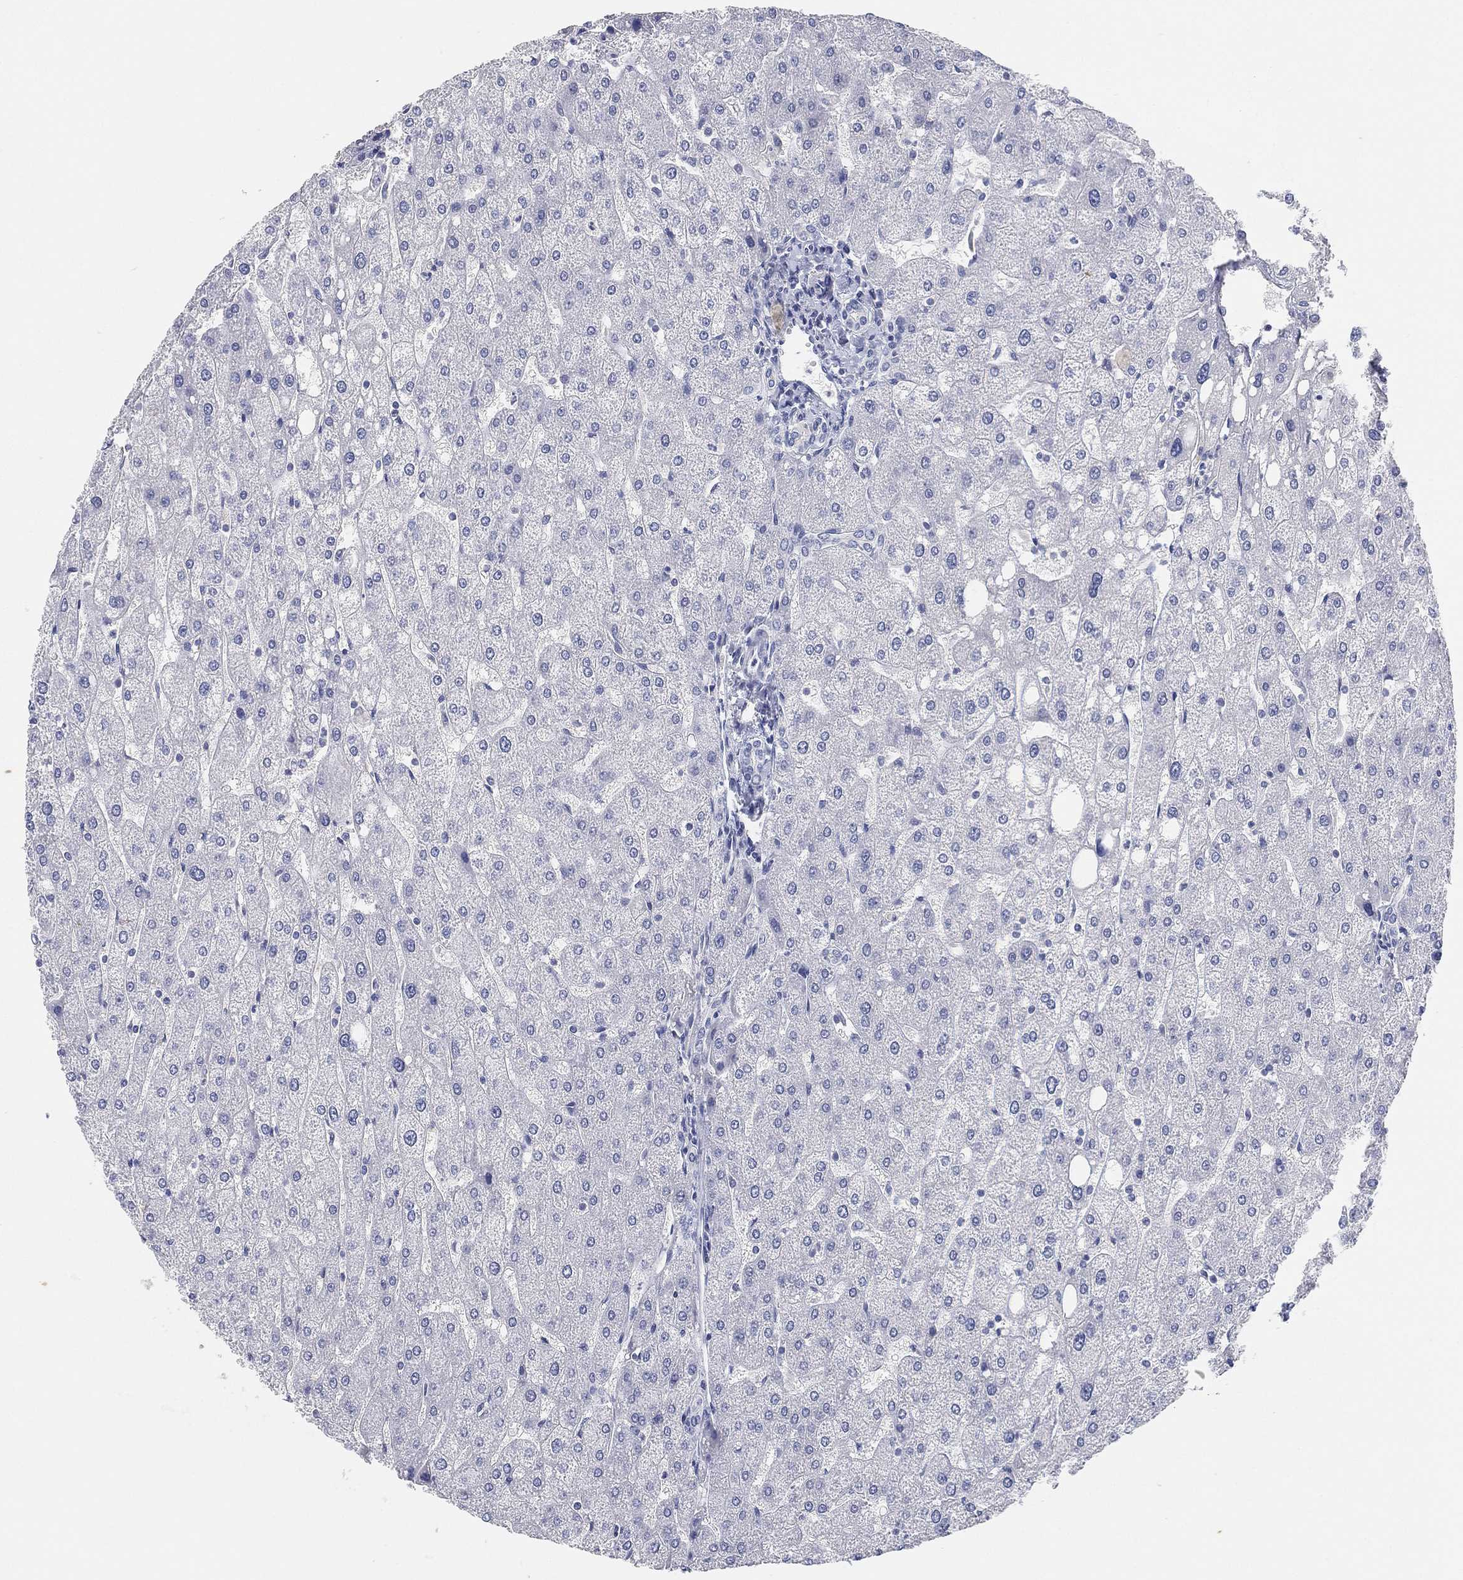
{"staining": {"intensity": "negative", "quantity": "none", "location": "none"}, "tissue": "liver", "cell_type": "Cholangiocytes", "image_type": "normal", "snomed": [{"axis": "morphology", "description": "Normal tissue, NOS"}, {"axis": "topography", "description": "Liver"}], "caption": "Immunohistochemical staining of benign liver shows no significant expression in cholangiocytes.", "gene": "FAM187B", "patient": {"sex": "male", "age": 67}}